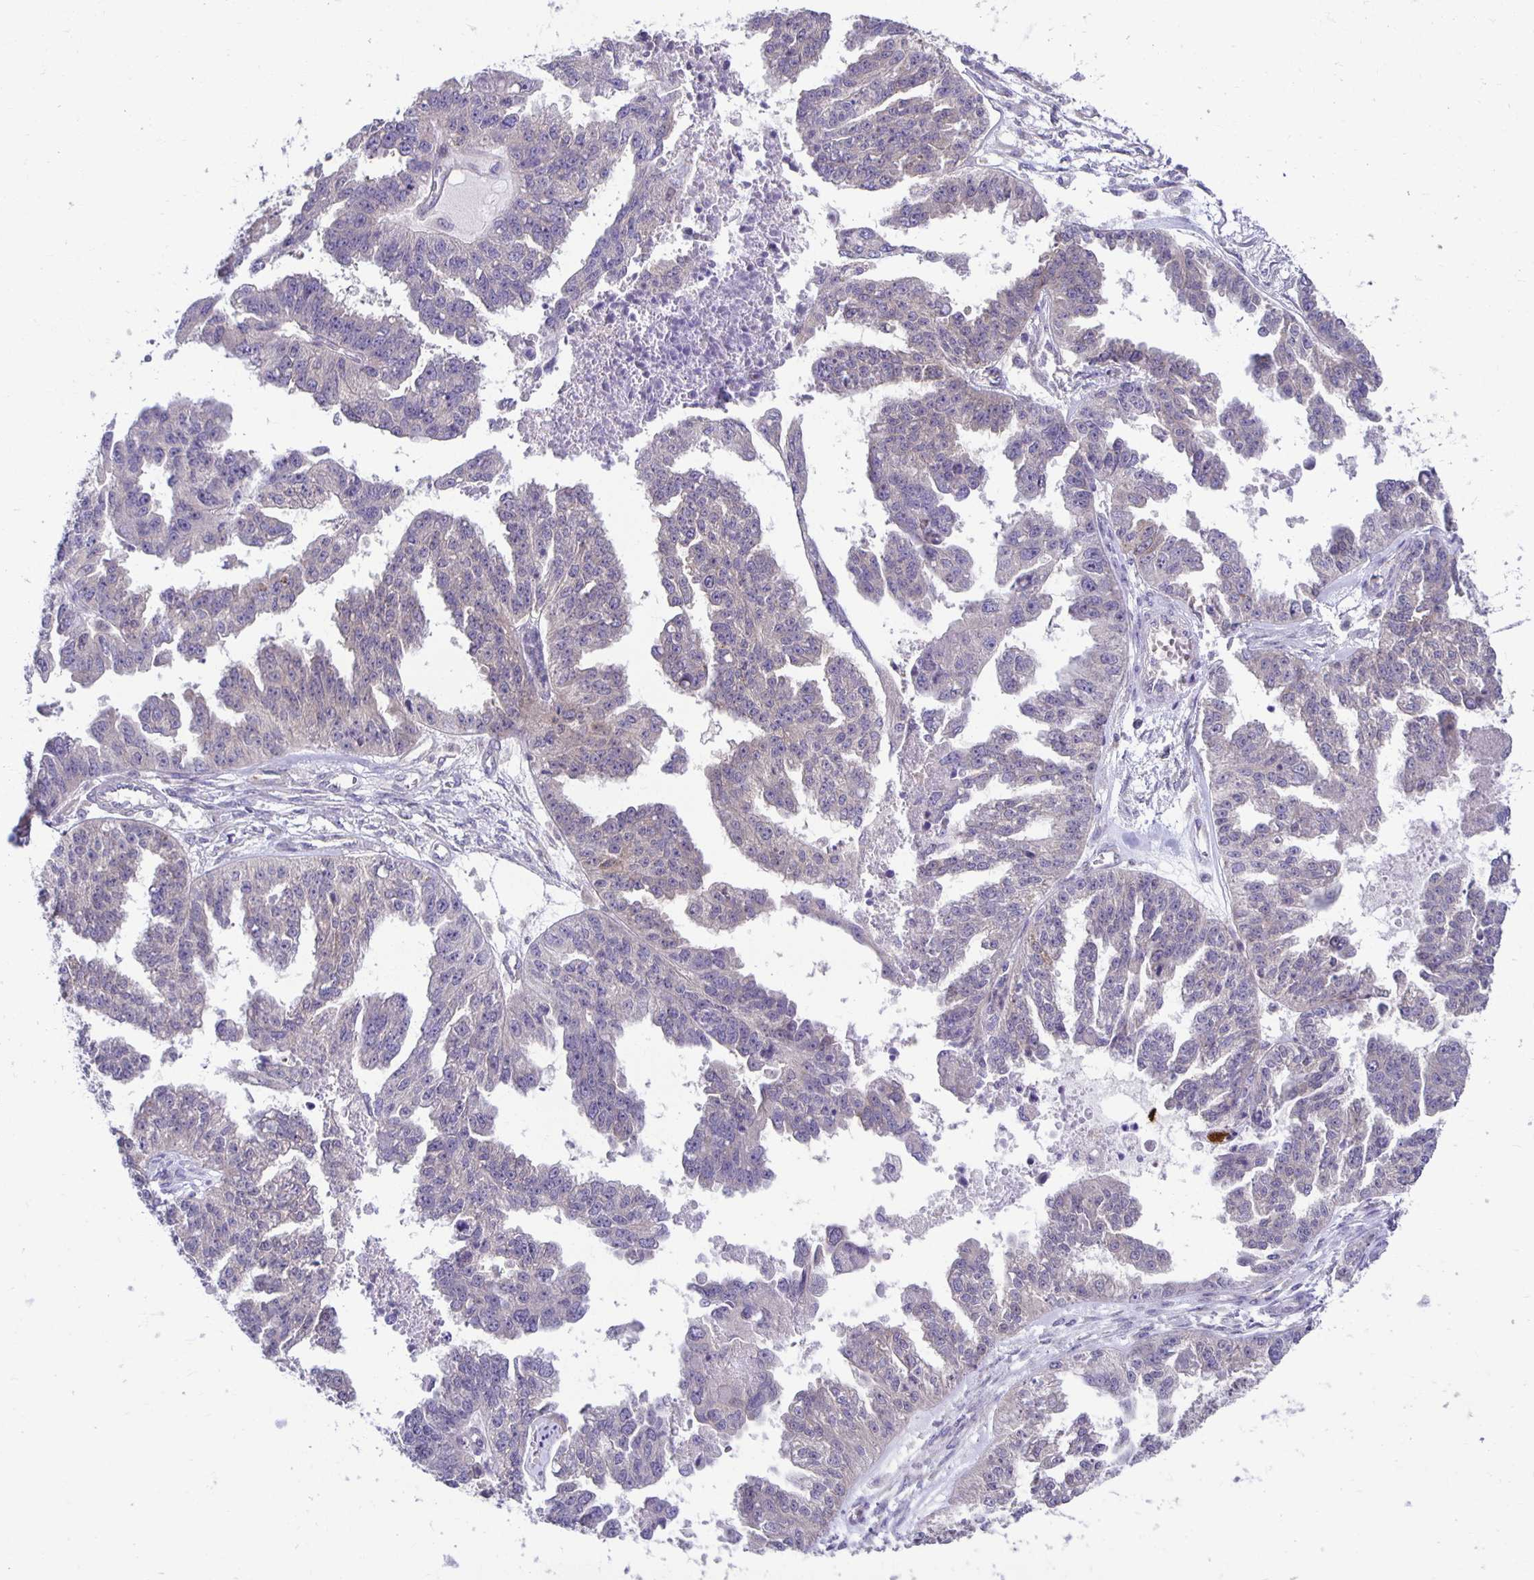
{"staining": {"intensity": "negative", "quantity": "none", "location": "none"}, "tissue": "ovarian cancer", "cell_type": "Tumor cells", "image_type": "cancer", "snomed": [{"axis": "morphology", "description": "Cystadenocarcinoma, serous, NOS"}, {"axis": "topography", "description": "Ovary"}], "caption": "Tumor cells are negative for protein expression in human ovarian serous cystadenocarcinoma.", "gene": "MIEN1", "patient": {"sex": "female", "age": 58}}